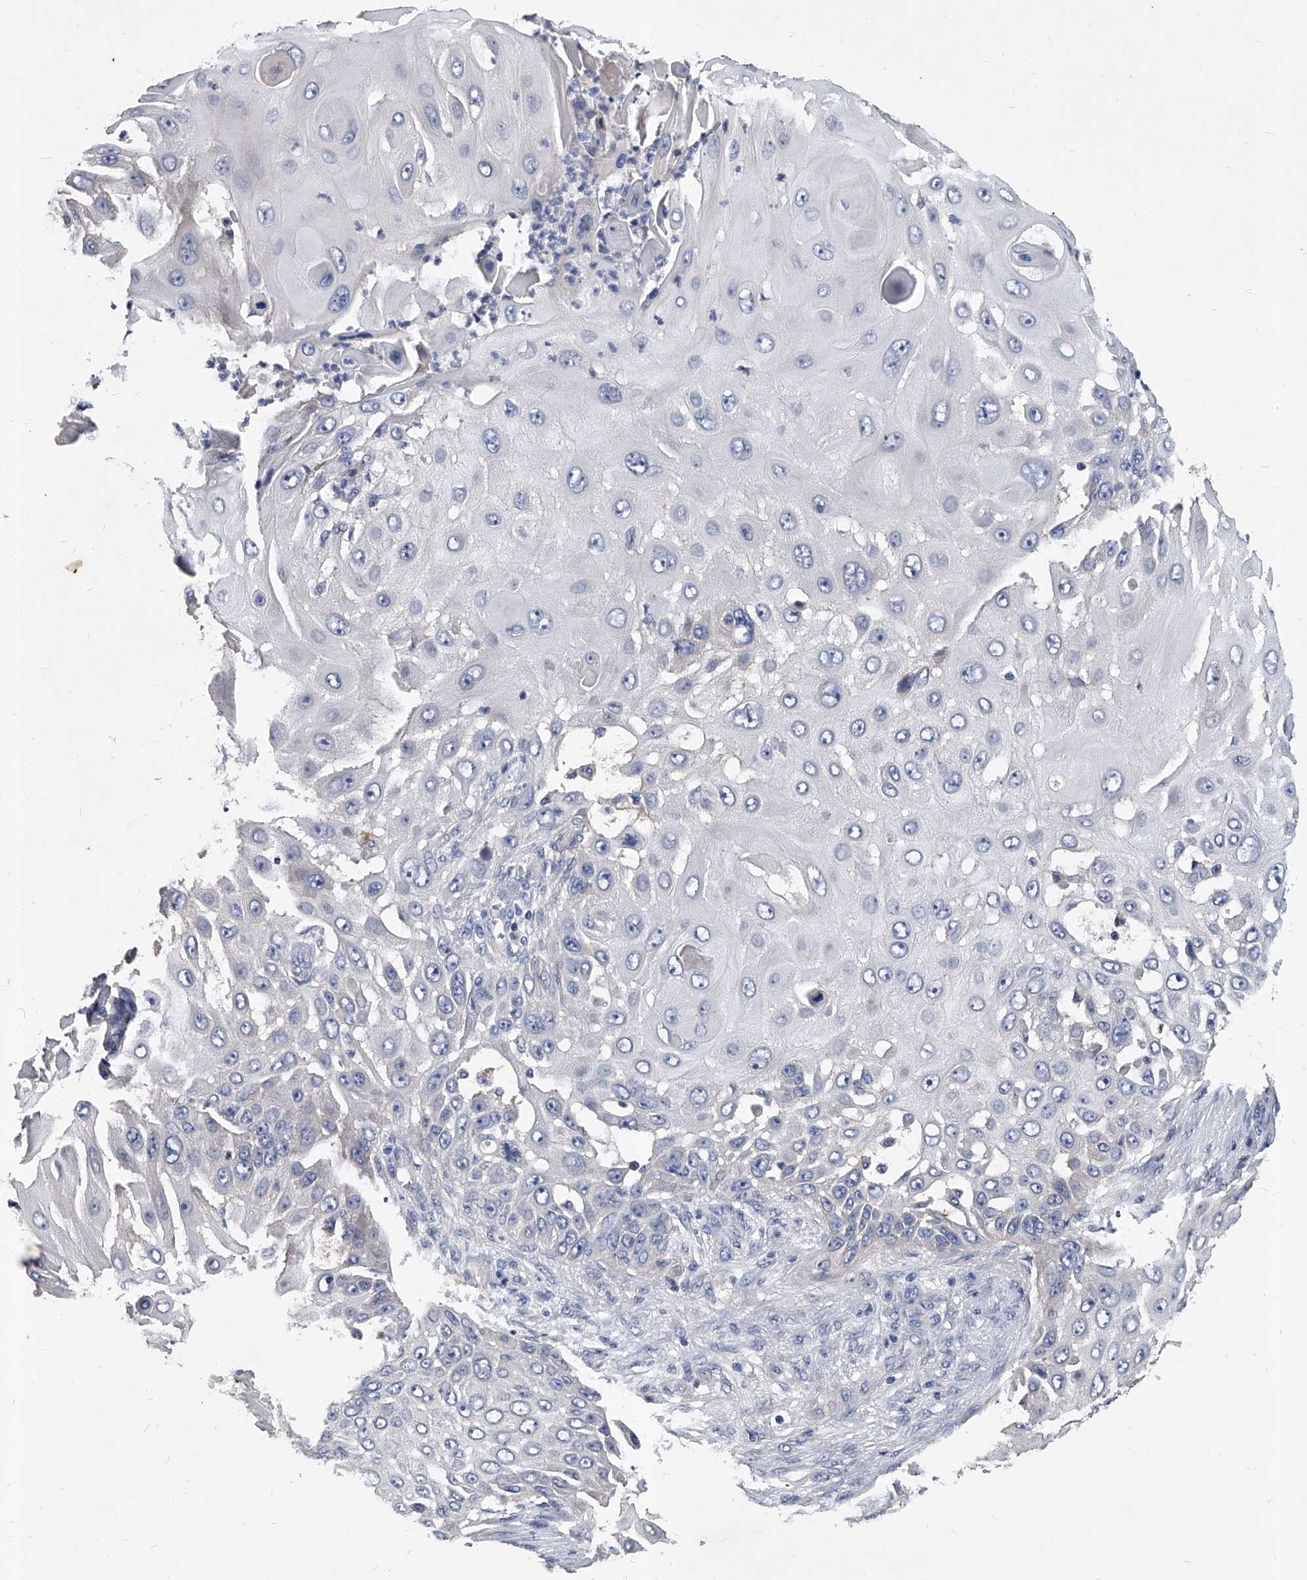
{"staining": {"intensity": "negative", "quantity": "none", "location": "none"}, "tissue": "skin cancer", "cell_type": "Tumor cells", "image_type": "cancer", "snomed": [{"axis": "morphology", "description": "Squamous cell carcinoma, NOS"}, {"axis": "topography", "description": "Skin"}], "caption": "IHC image of neoplastic tissue: human skin cancer stained with DAB reveals no significant protein staining in tumor cells.", "gene": "C5", "patient": {"sex": "female", "age": 44}}